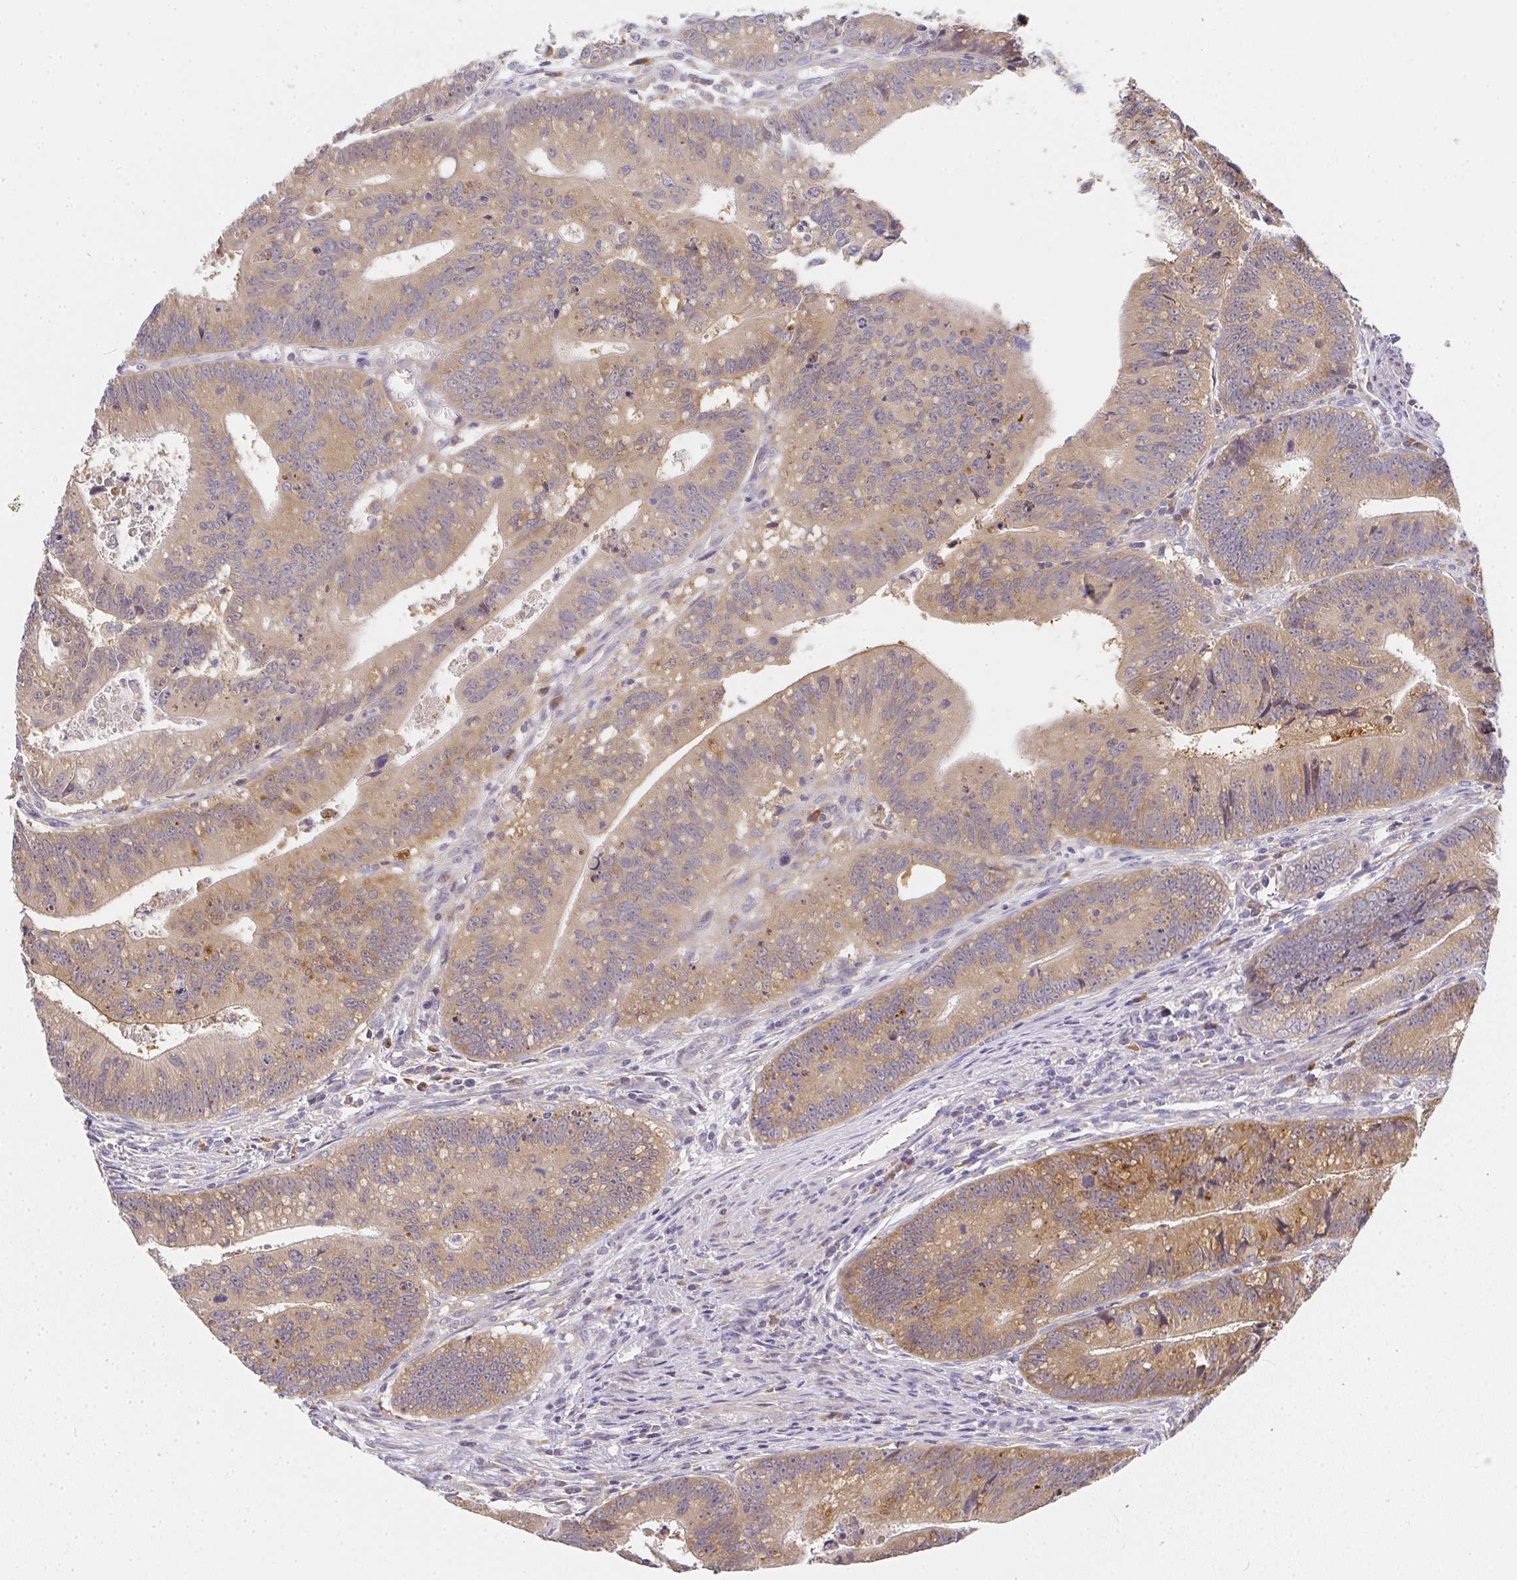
{"staining": {"intensity": "moderate", "quantity": ">75%", "location": "cytoplasmic/membranous"}, "tissue": "colorectal cancer", "cell_type": "Tumor cells", "image_type": "cancer", "snomed": [{"axis": "morphology", "description": "Adenocarcinoma, NOS"}, {"axis": "topography", "description": "Rectum"}], "caption": "Human adenocarcinoma (colorectal) stained for a protein (brown) demonstrates moderate cytoplasmic/membranous positive positivity in about >75% of tumor cells.", "gene": "SLC35B3", "patient": {"sex": "female", "age": 81}}